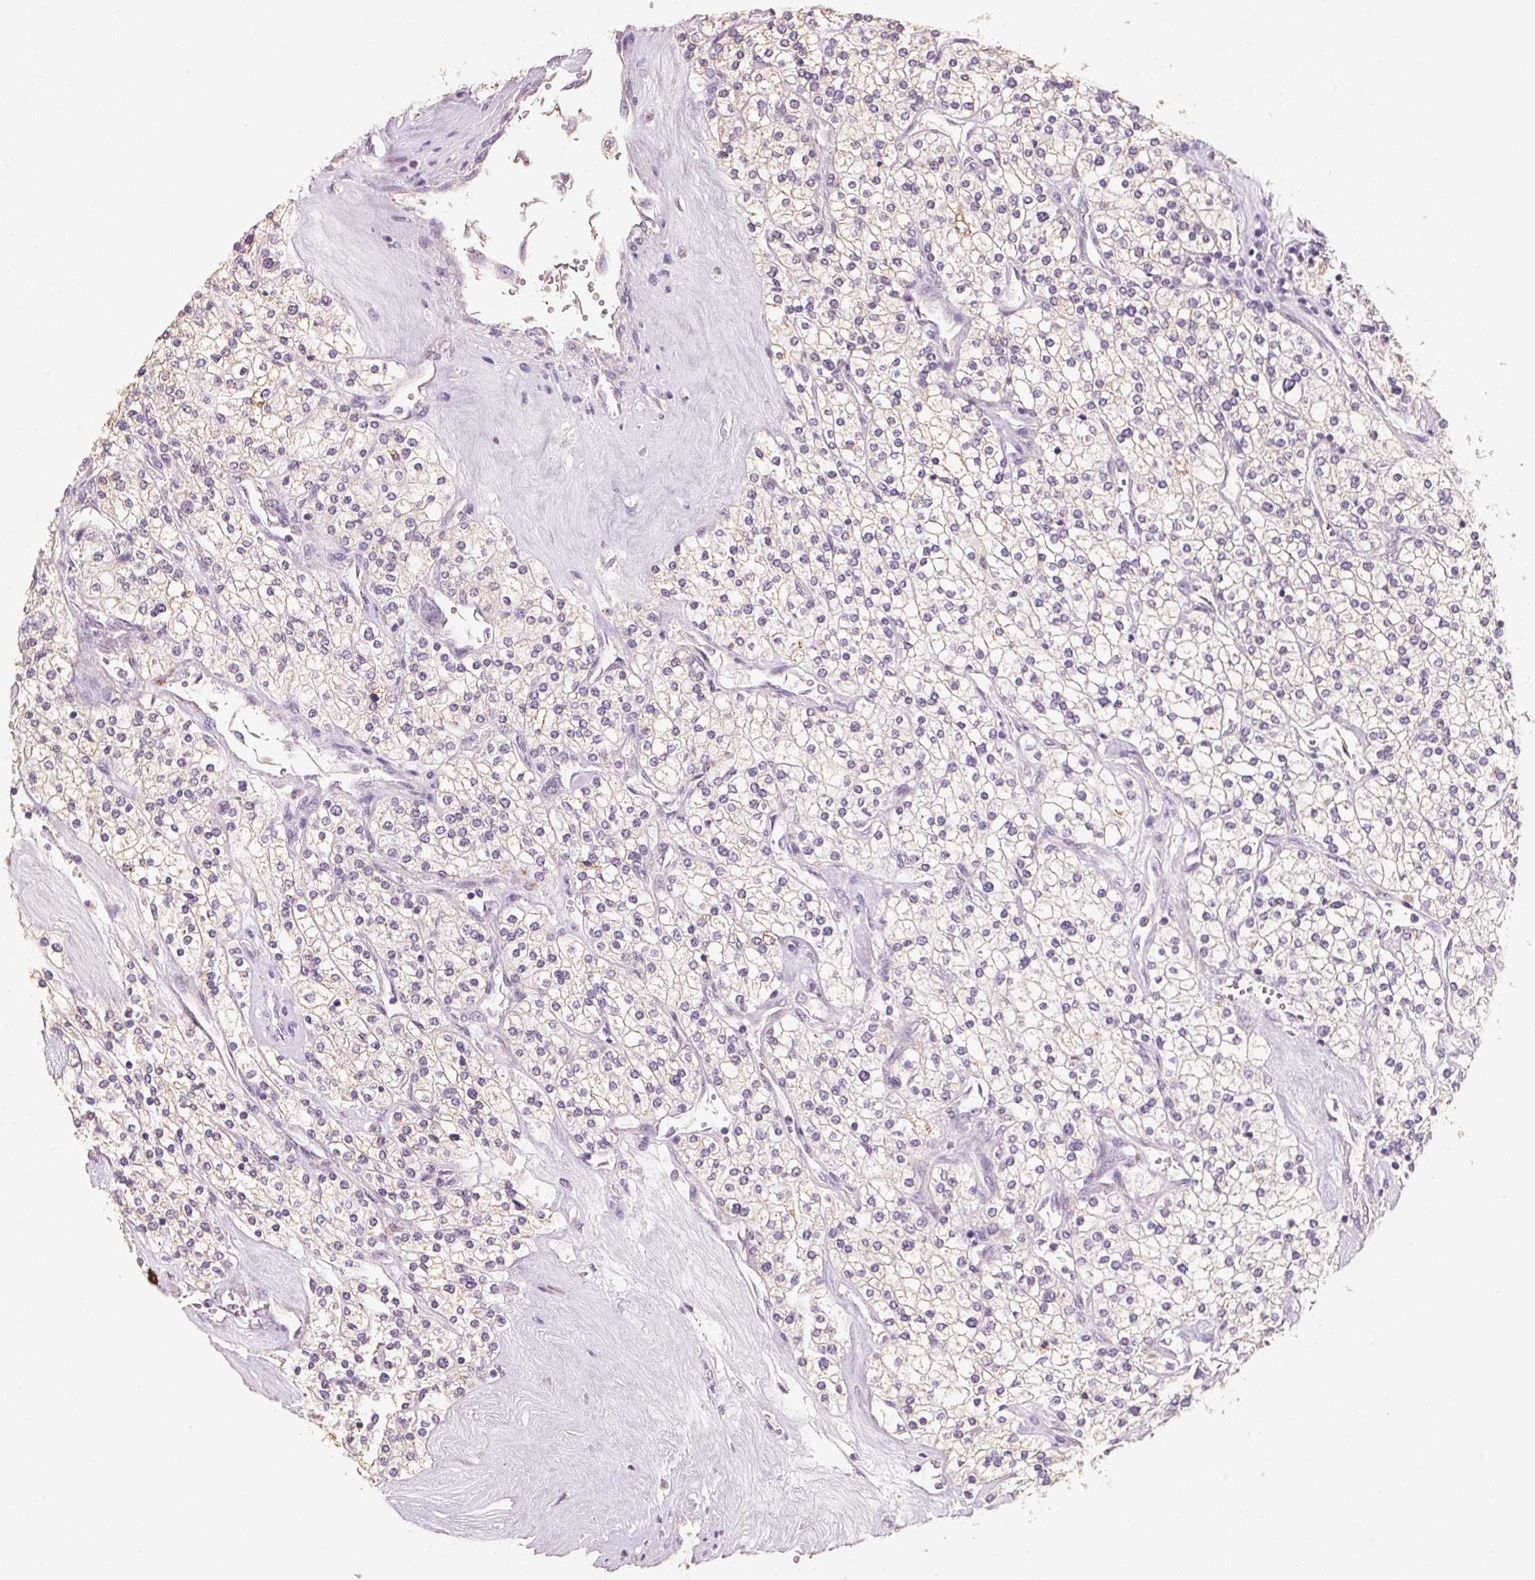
{"staining": {"intensity": "negative", "quantity": "none", "location": "none"}, "tissue": "renal cancer", "cell_type": "Tumor cells", "image_type": "cancer", "snomed": [{"axis": "morphology", "description": "Adenocarcinoma, NOS"}, {"axis": "topography", "description": "Kidney"}], "caption": "Immunohistochemistry (IHC) photomicrograph of human renal cancer stained for a protein (brown), which reveals no staining in tumor cells.", "gene": "CXCL5", "patient": {"sex": "male", "age": 80}}